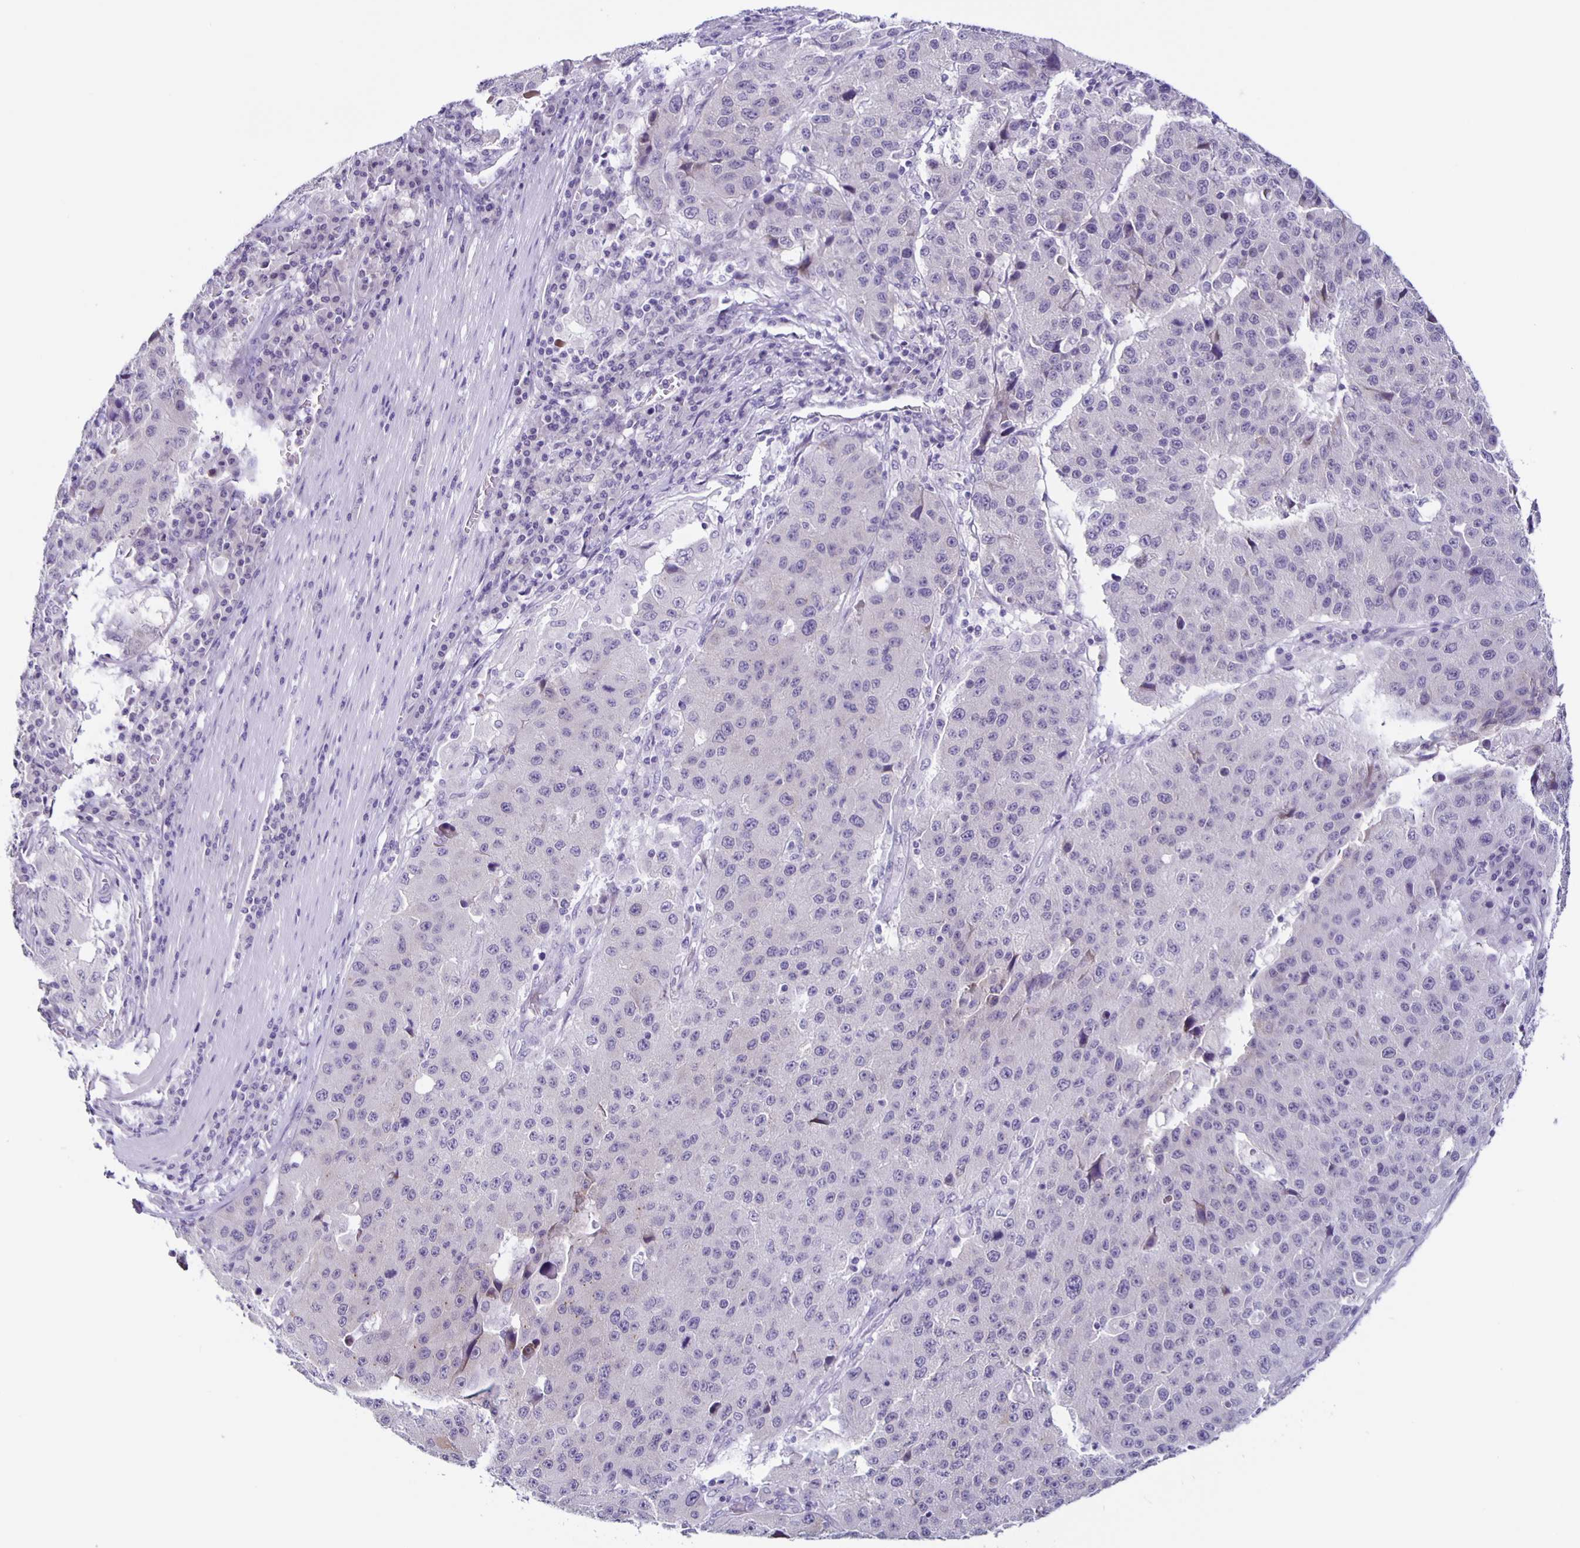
{"staining": {"intensity": "negative", "quantity": "none", "location": "none"}, "tissue": "stomach cancer", "cell_type": "Tumor cells", "image_type": "cancer", "snomed": [{"axis": "morphology", "description": "Adenocarcinoma, NOS"}, {"axis": "topography", "description": "Stomach"}], "caption": "A histopathology image of human adenocarcinoma (stomach) is negative for staining in tumor cells.", "gene": "SLC12A3", "patient": {"sex": "male", "age": 71}}